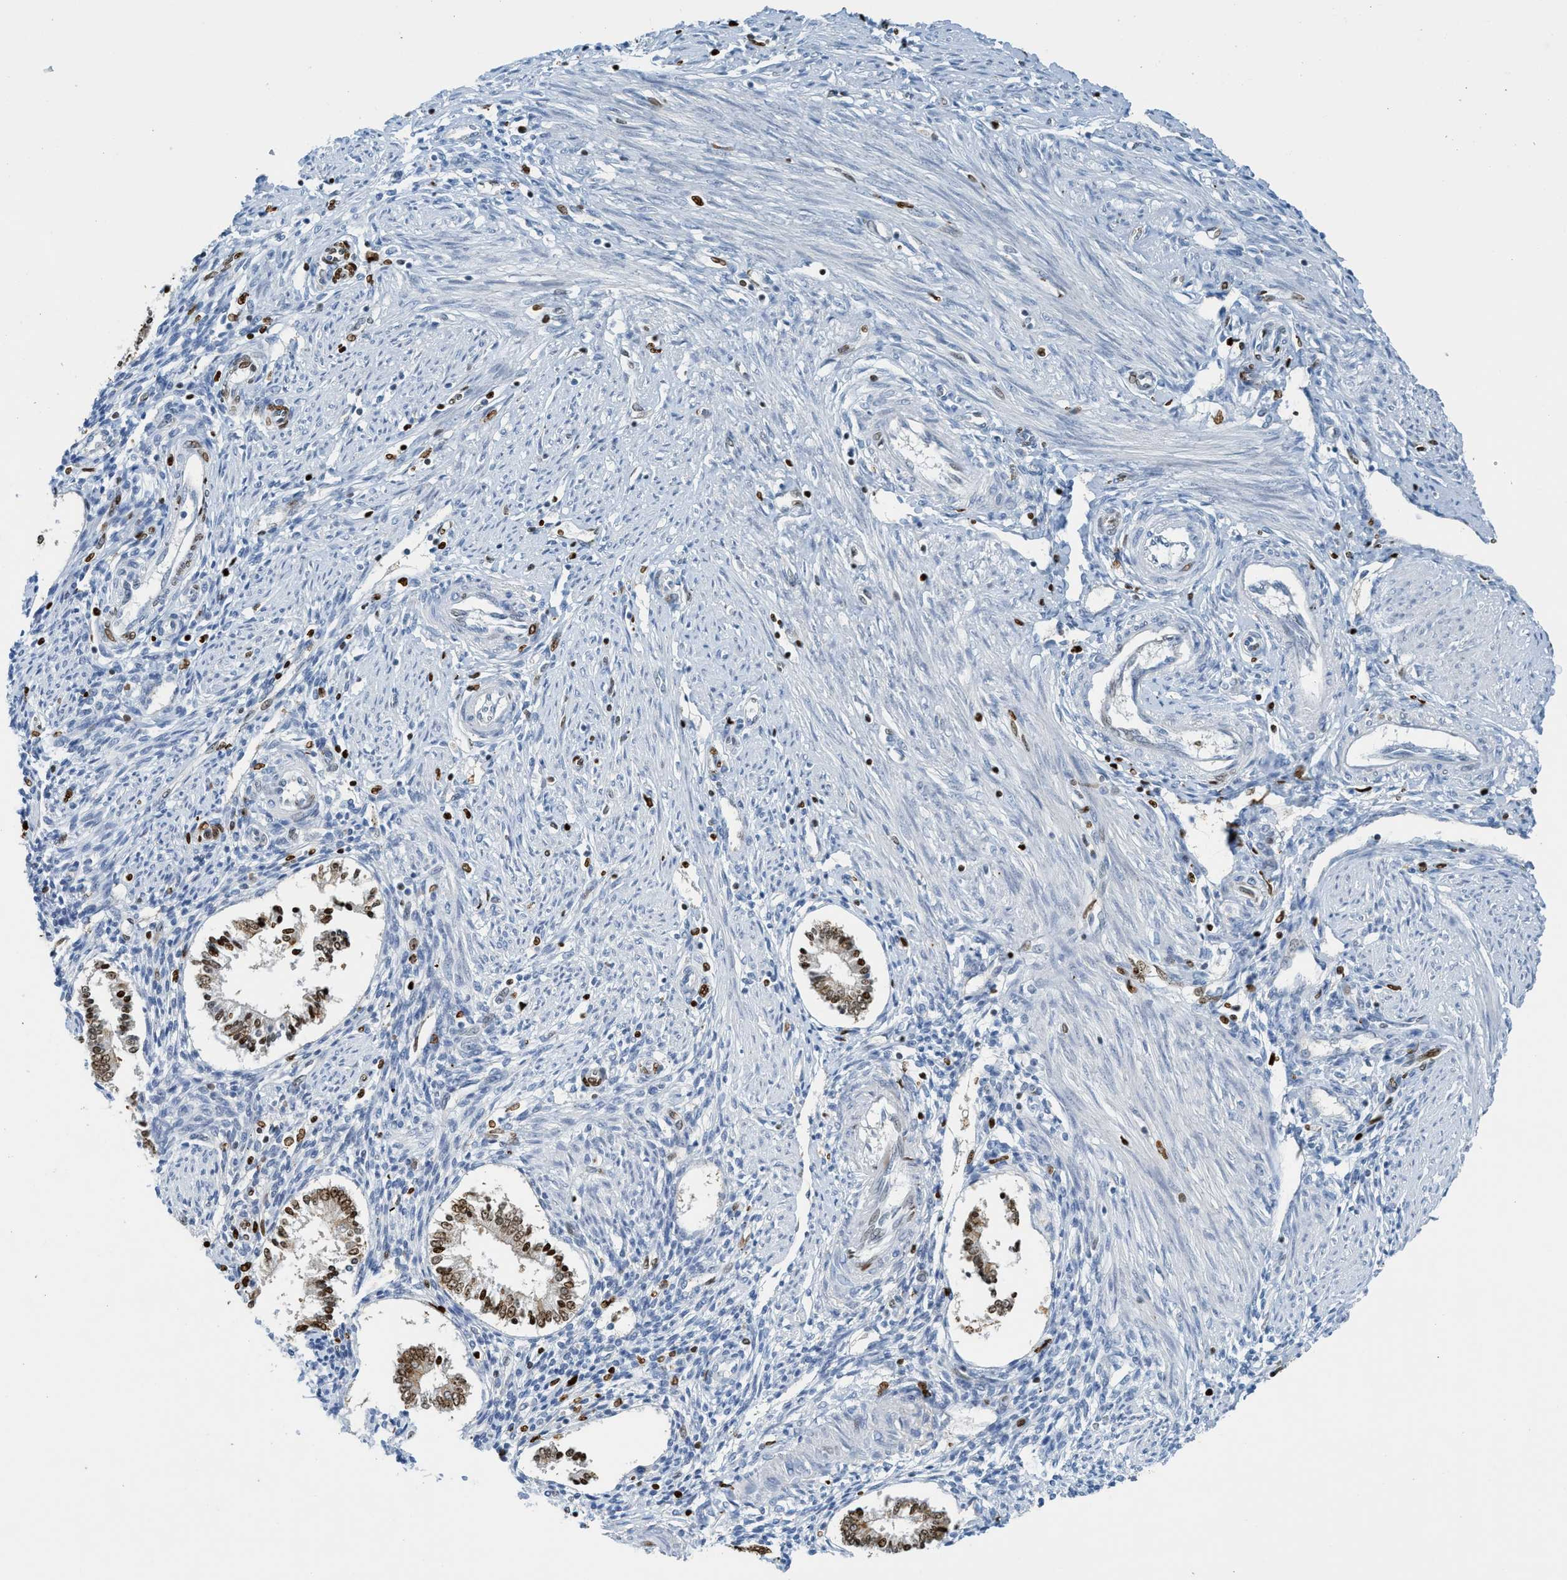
{"staining": {"intensity": "moderate", "quantity": "<25%", "location": "nuclear"}, "tissue": "endometrium", "cell_type": "Cells in endometrial stroma", "image_type": "normal", "snomed": [{"axis": "morphology", "description": "Normal tissue, NOS"}, {"axis": "topography", "description": "Endometrium"}], "caption": "There is low levels of moderate nuclear staining in cells in endometrial stroma of normal endometrium, as demonstrated by immunohistochemical staining (brown color).", "gene": "SH3D19", "patient": {"sex": "female", "age": 42}}